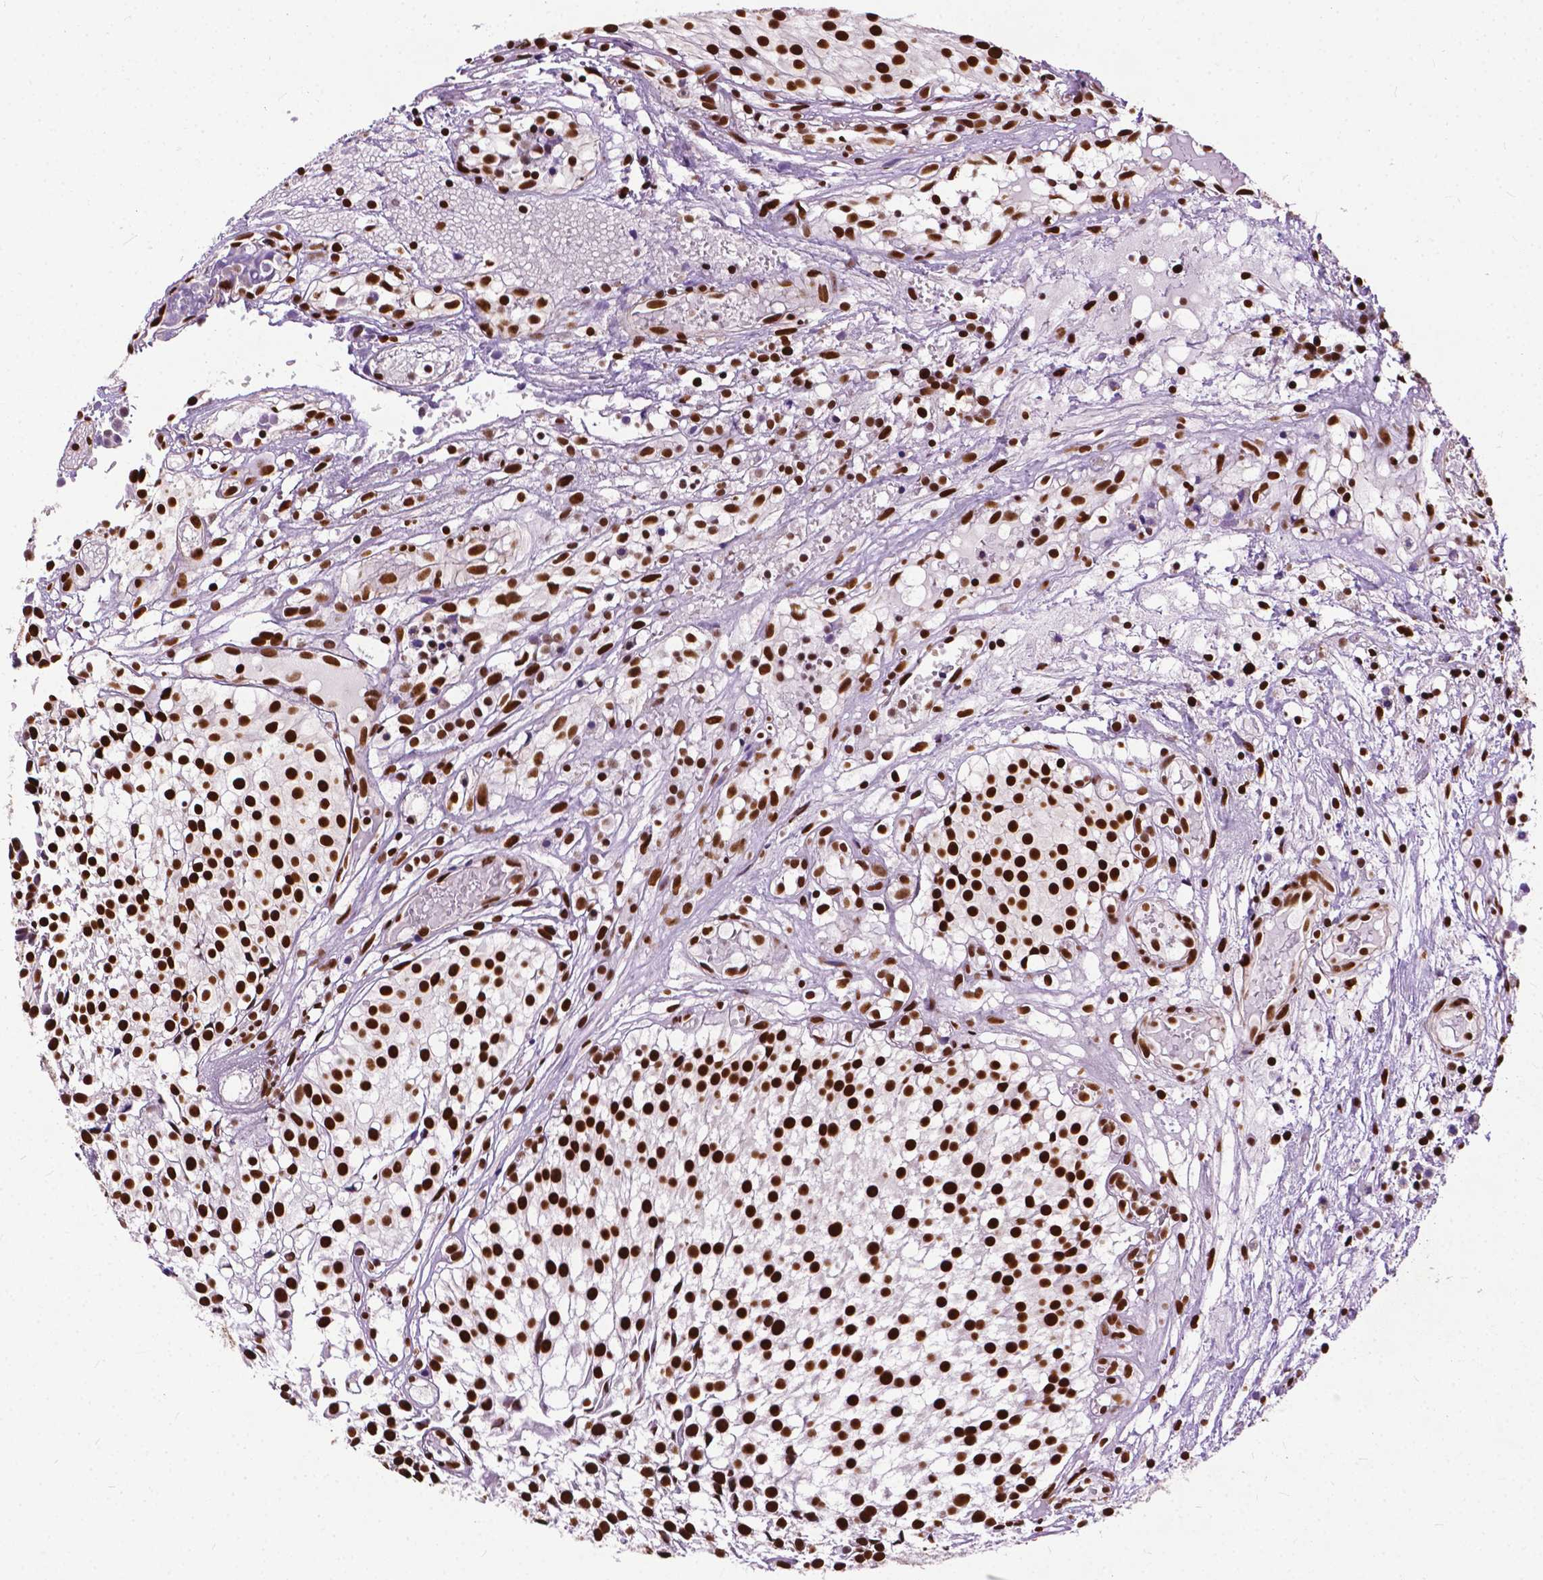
{"staining": {"intensity": "strong", "quantity": ">75%", "location": "nuclear"}, "tissue": "urothelial cancer", "cell_type": "Tumor cells", "image_type": "cancer", "snomed": [{"axis": "morphology", "description": "Urothelial carcinoma, Low grade"}, {"axis": "topography", "description": "Urinary bladder"}], "caption": "Brown immunohistochemical staining in human urothelial carcinoma (low-grade) exhibits strong nuclear positivity in about >75% of tumor cells.", "gene": "SMIM5", "patient": {"sex": "male", "age": 79}}